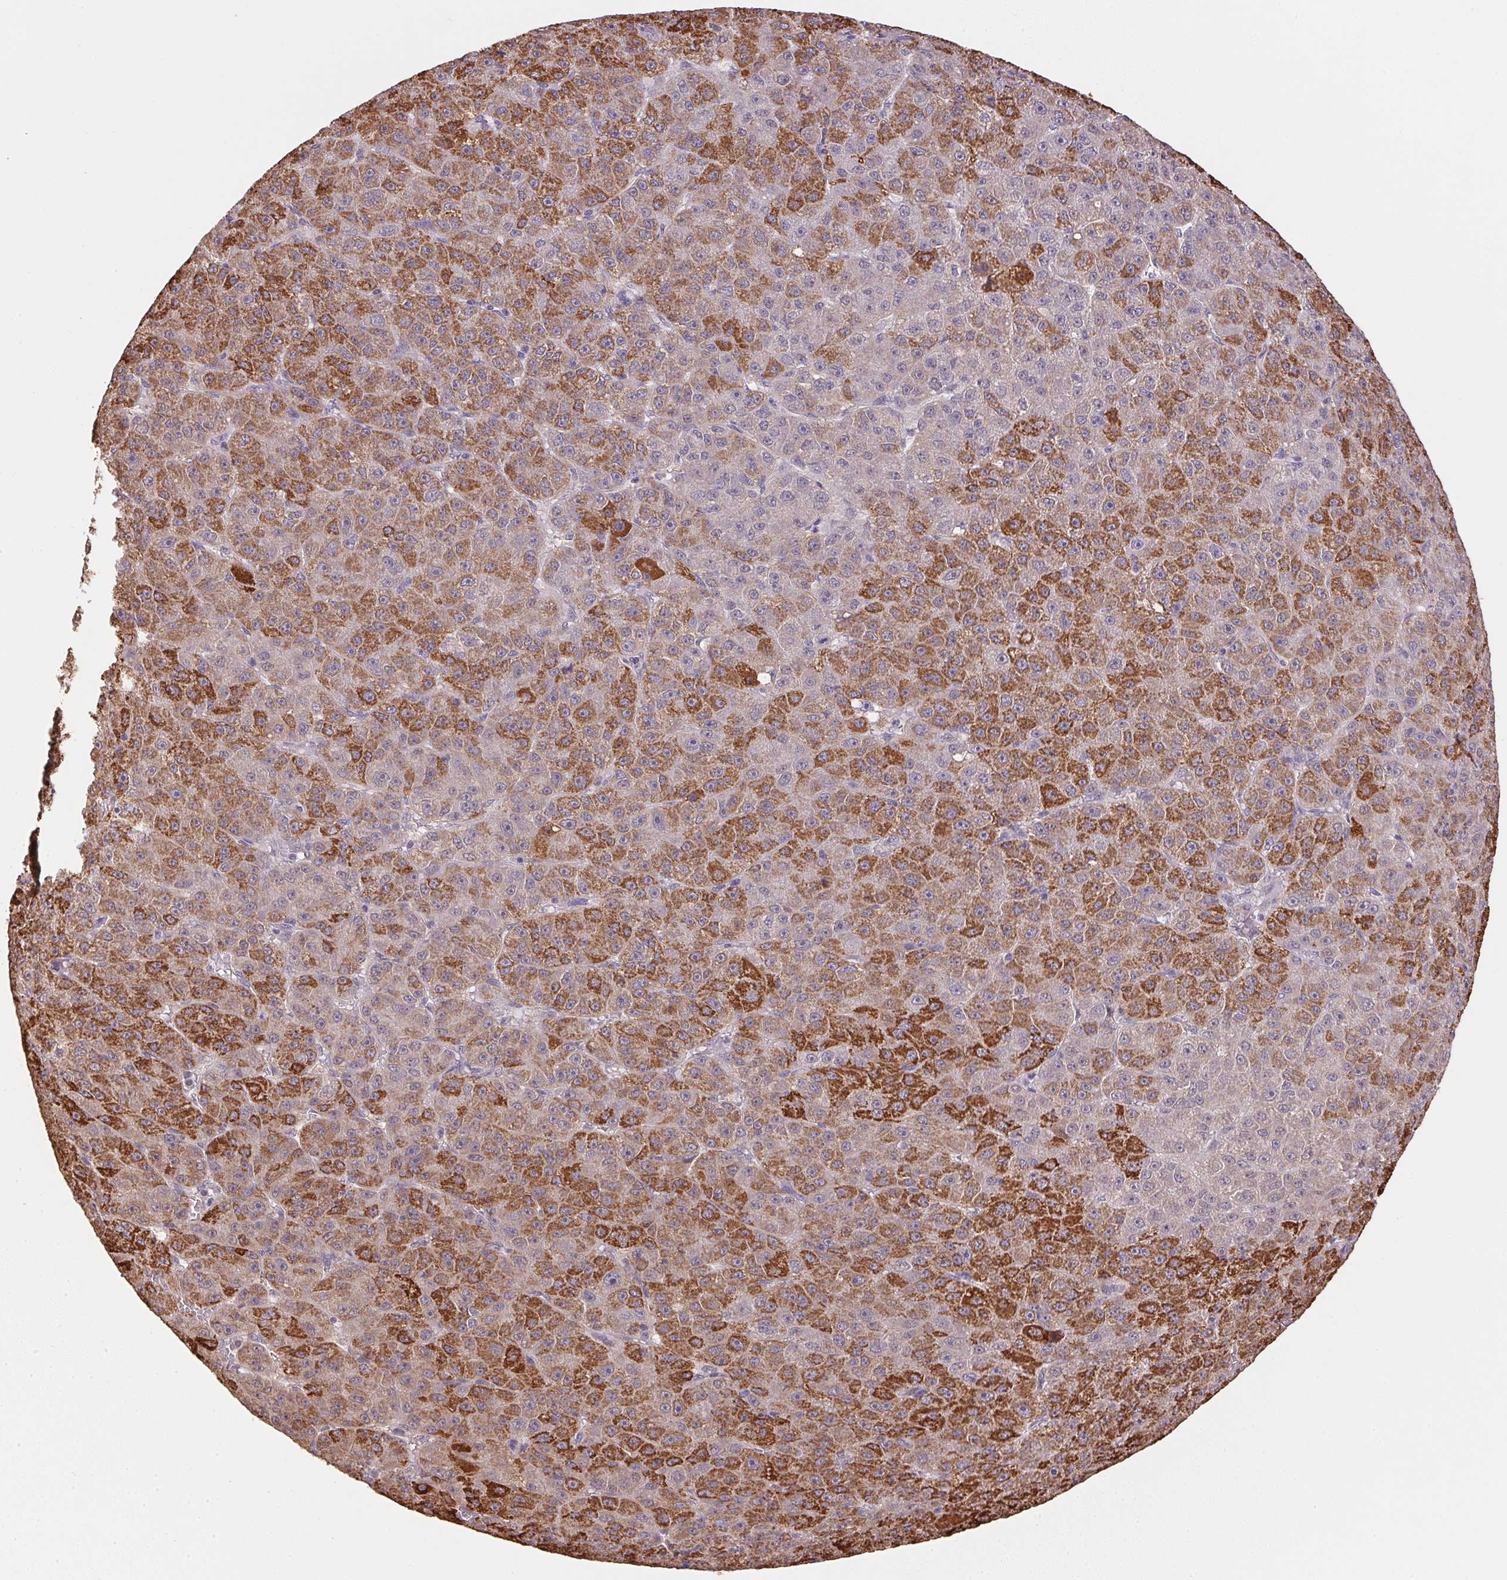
{"staining": {"intensity": "moderate", "quantity": "25%-75%", "location": "cytoplasmic/membranous"}, "tissue": "liver cancer", "cell_type": "Tumor cells", "image_type": "cancer", "snomed": [{"axis": "morphology", "description": "Carcinoma, Hepatocellular, NOS"}, {"axis": "topography", "description": "Liver"}], "caption": "Immunohistochemistry image of human liver cancer (hepatocellular carcinoma) stained for a protein (brown), which shows medium levels of moderate cytoplasmic/membranous staining in about 25%-75% of tumor cells.", "gene": "SC5D", "patient": {"sex": "male", "age": 67}}